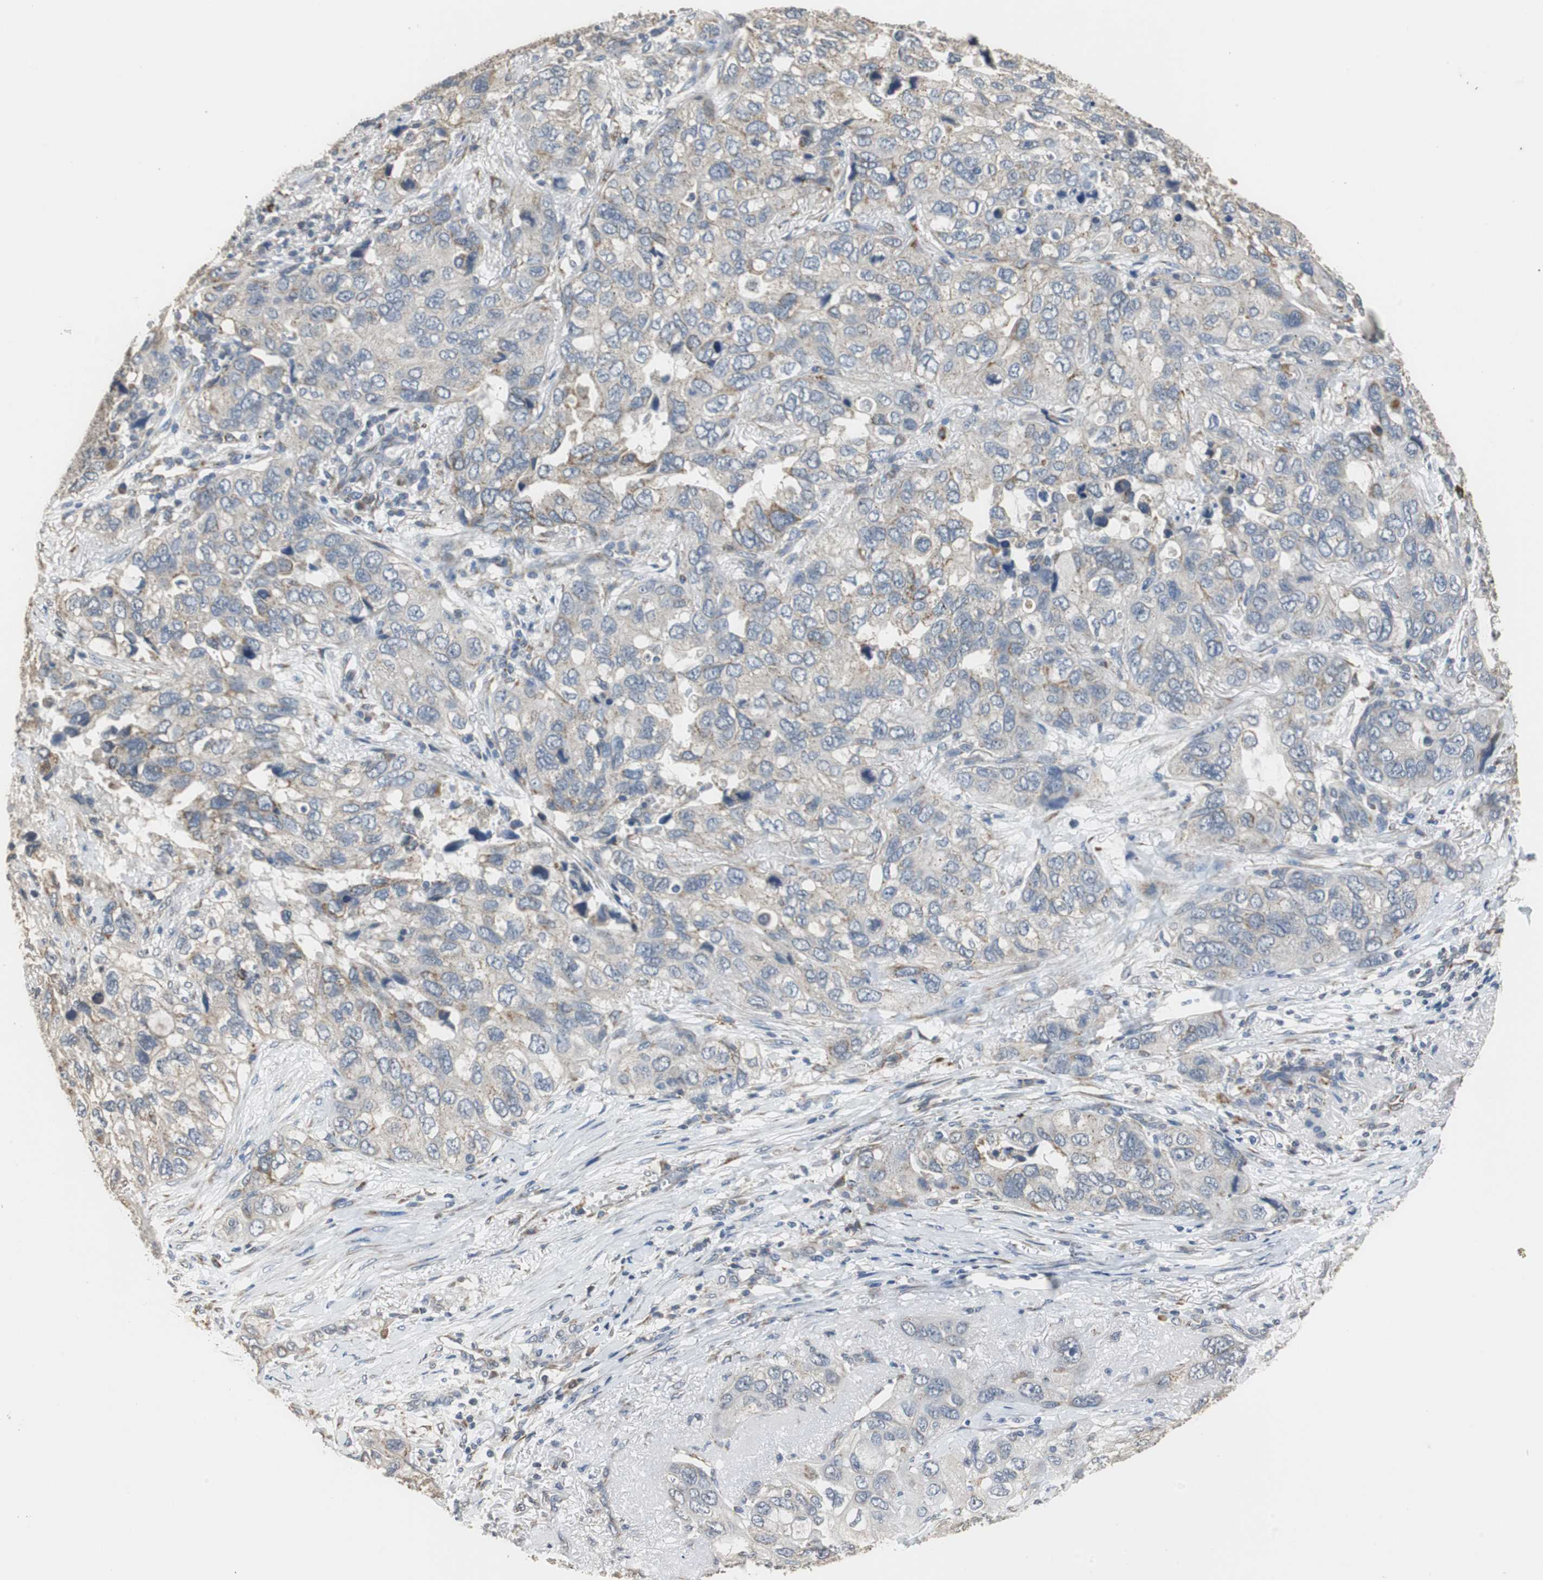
{"staining": {"intensity": "weak", "quantity": "<25%", "location": "cytoplasmic/membranous"}, "tissue": "lung cancer", "cell_type": "Tumor cells", "image_type": "cancer", "snomed": [{"axis": "morphology", "description": "Squamous cell carcinoma, NOS"}, {"axis": "topography", "description": "Lung"}], "caption": "IHC micrograph of lung cancer stained for a protein (brown), which shows no staining in tumor cells. (Immunohistochemistry, brightfield microscopy, high magnification).", "gene": "HMGCL", "patient": {"sex": "female", "age": 73}}